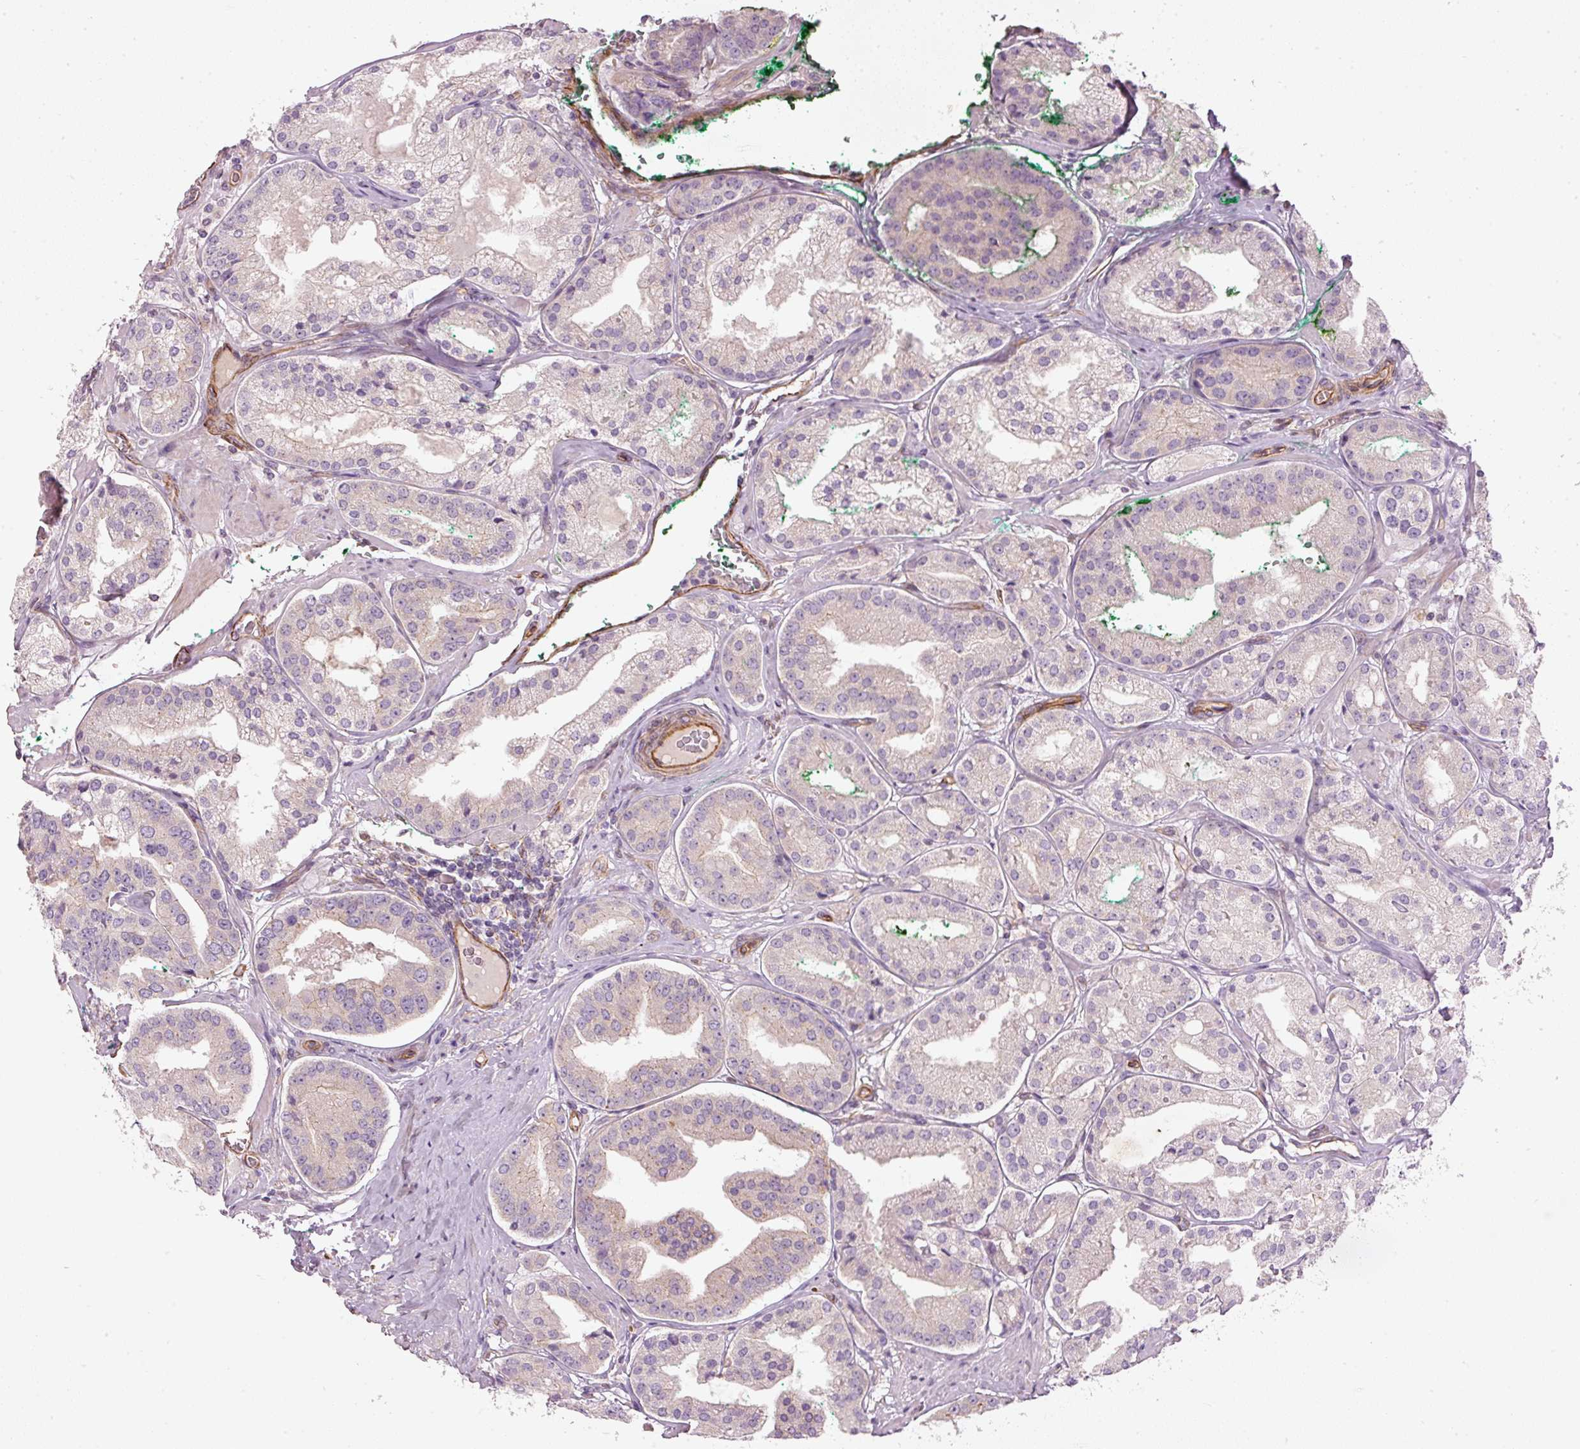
{"staining": {"intensity": "weak", "quantity": "<25%", "location": "cytoplasmic/membranous"}, "tissue": "prostate cancer", "cell_type": "Tumor cells", "image_type": "cancer", "snomed": [{"axis": "morphology", "description": "Adenocarcinoma, High grade"}, {"axis": "topography", "description": "Prostate"}], "caption": "Immunohistochemistry micrograph of neoplastic tissue: human prostate cancer stained with DAB (3,3'-diaminobenzidine) demonstrates no significant protein staining in tumor cells.", "gene": "OSR2", "patient": {"sex": "male", "age": 63}}